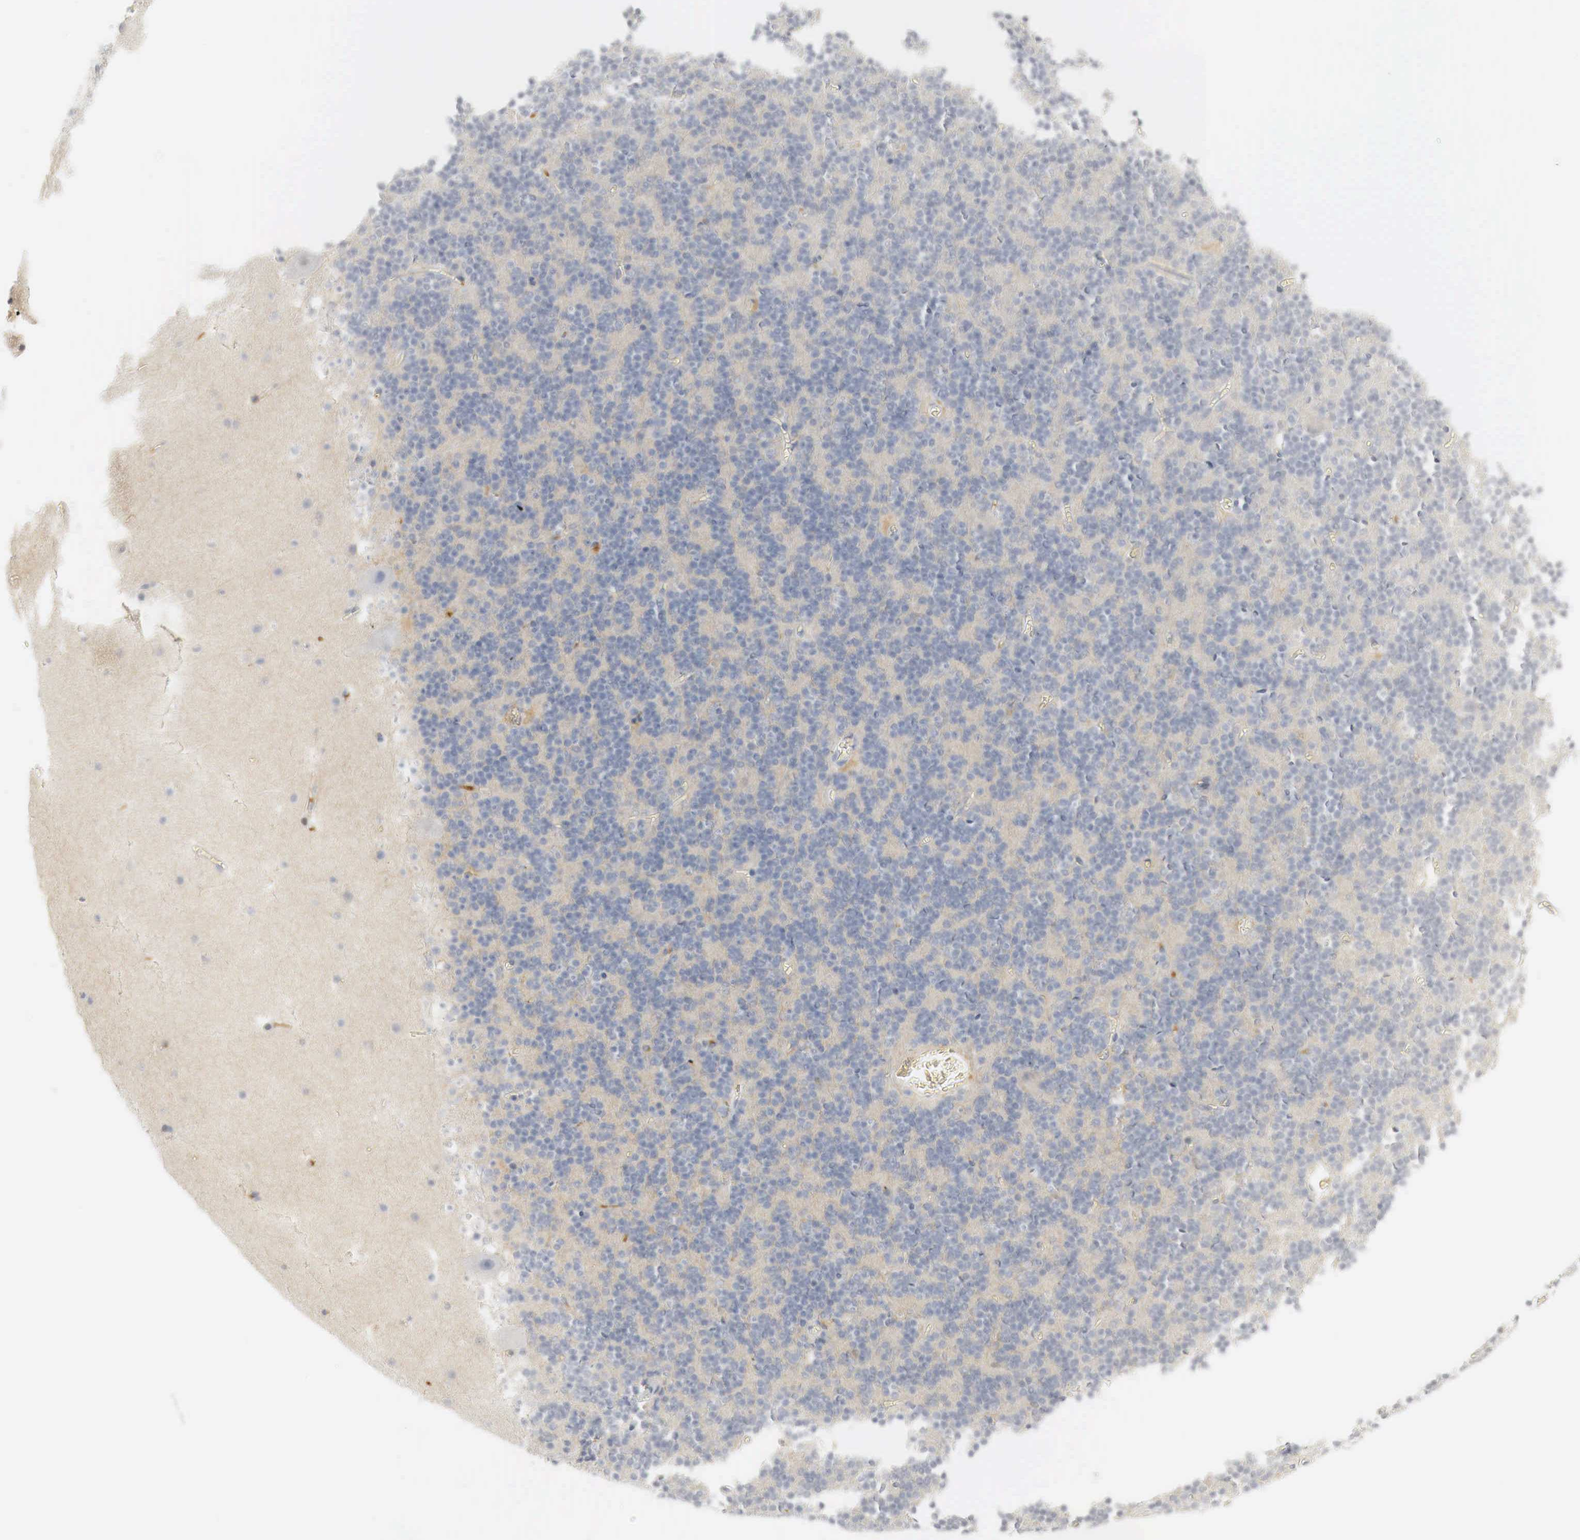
{"staining": {"intensity": "negative", "quantity": "none", "location": "none"}, "tissue": "cerebellum", "cell_type": "Cells in granular layer", "image_type": "normal", "snomed": [{"axis": "morphology", "description": "Normal tissue, NOS"}, {"axis": "topography", "description": "Cerebellum"}], "caption": "A photomicrograph of human cerebellum is negative for staining in cells in granular layer. (Stains: DAB (3,3'-diaminobenzidine) IHC with hematoxylin counter stain, Microscopy: brightfield microscopy at high magnification).", "gene": "MYC", "patient": {"sex": "male", "age": 45}}